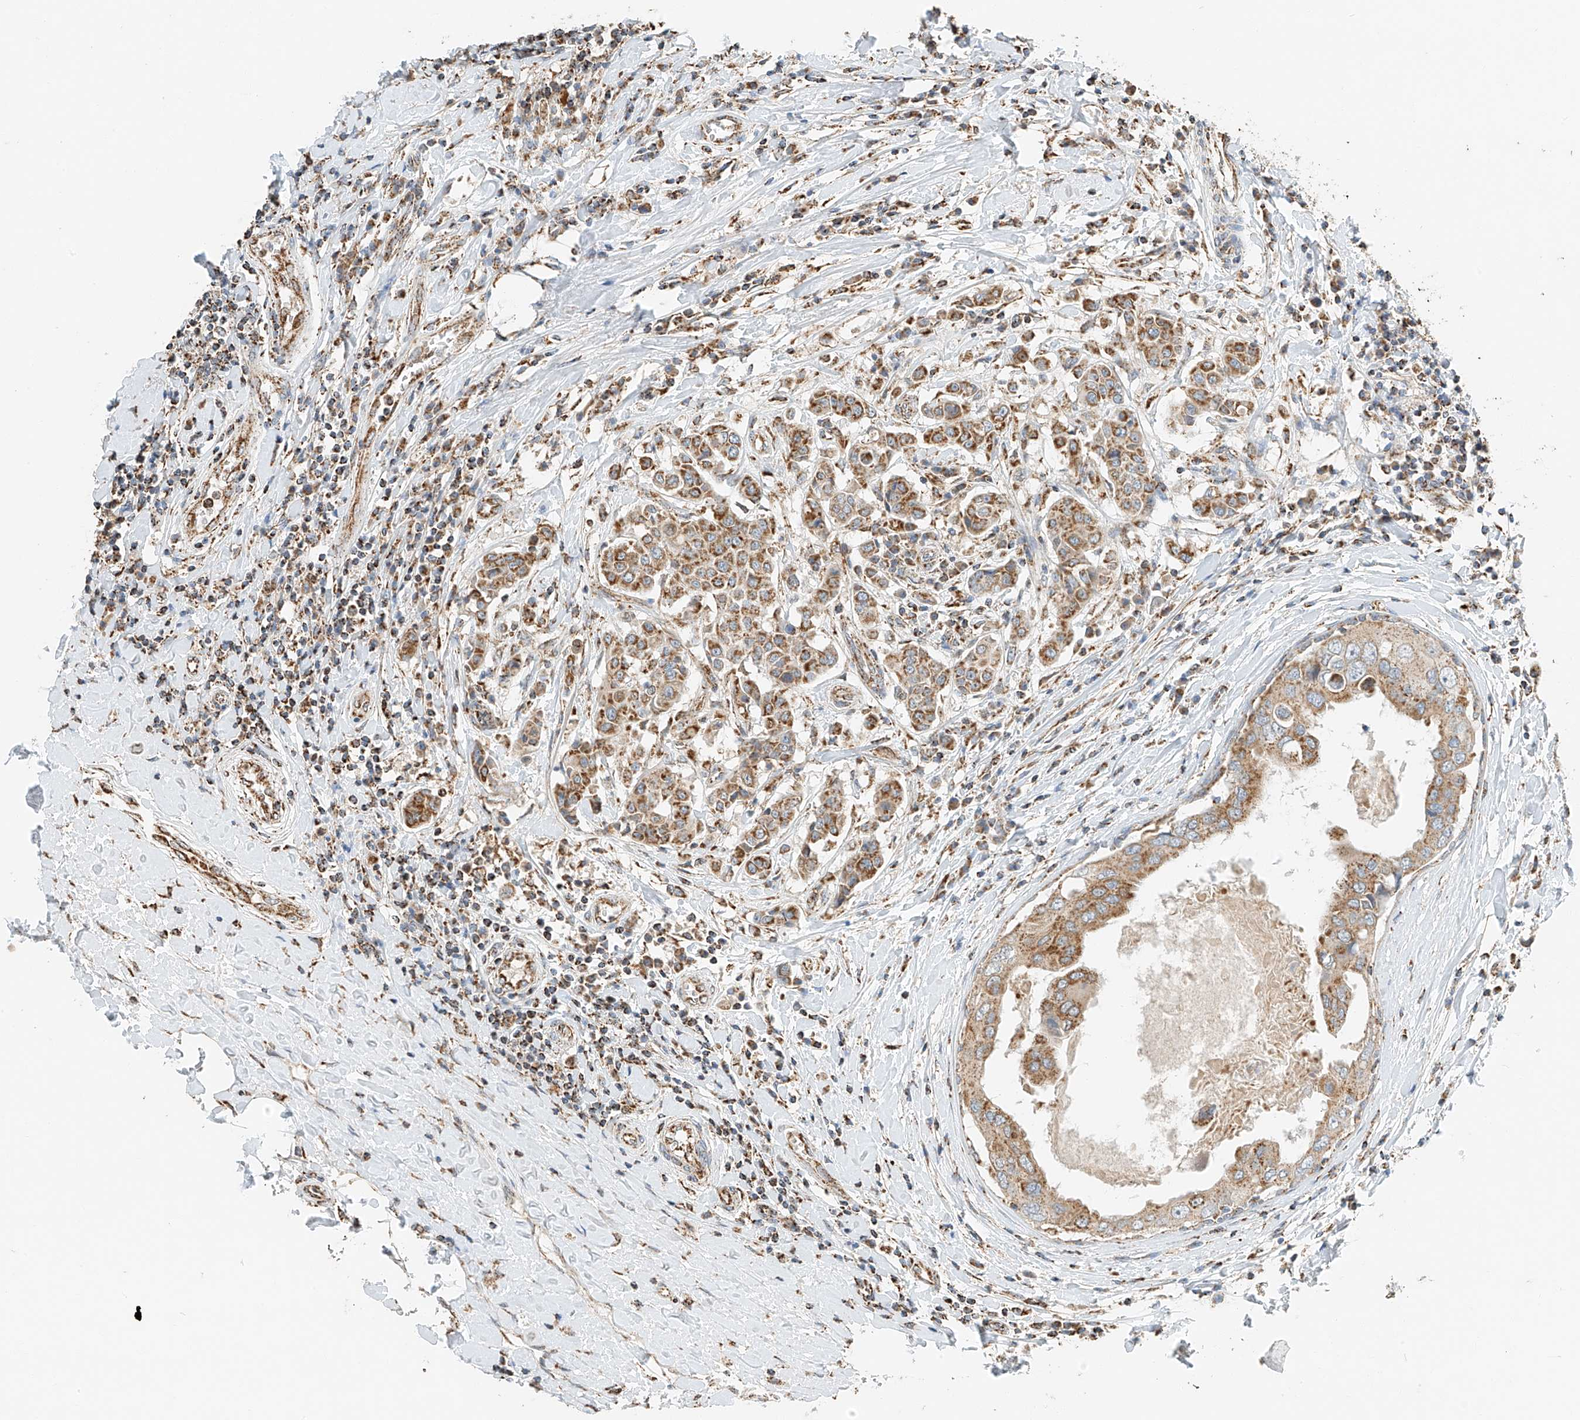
{"staining": {"intensity": "moderate", "quantity": ">75%", "location": "cytoplasmic/membranous"}, "tissue": "breast cancer", "cell_type": "Tumor cells", "image_type": "cancer", "snomed": [{"axis": "morphology", "description": "Duct carcinoma"}, {"axis": "topography", "description": "Breast"}], "caption": "Human breast invasive ductal carcinoma stained with a protein marker reveals moderate staining in tumor cells.", "gene": "YIPF7", "patient": {"sex": "female", "age": 27}}